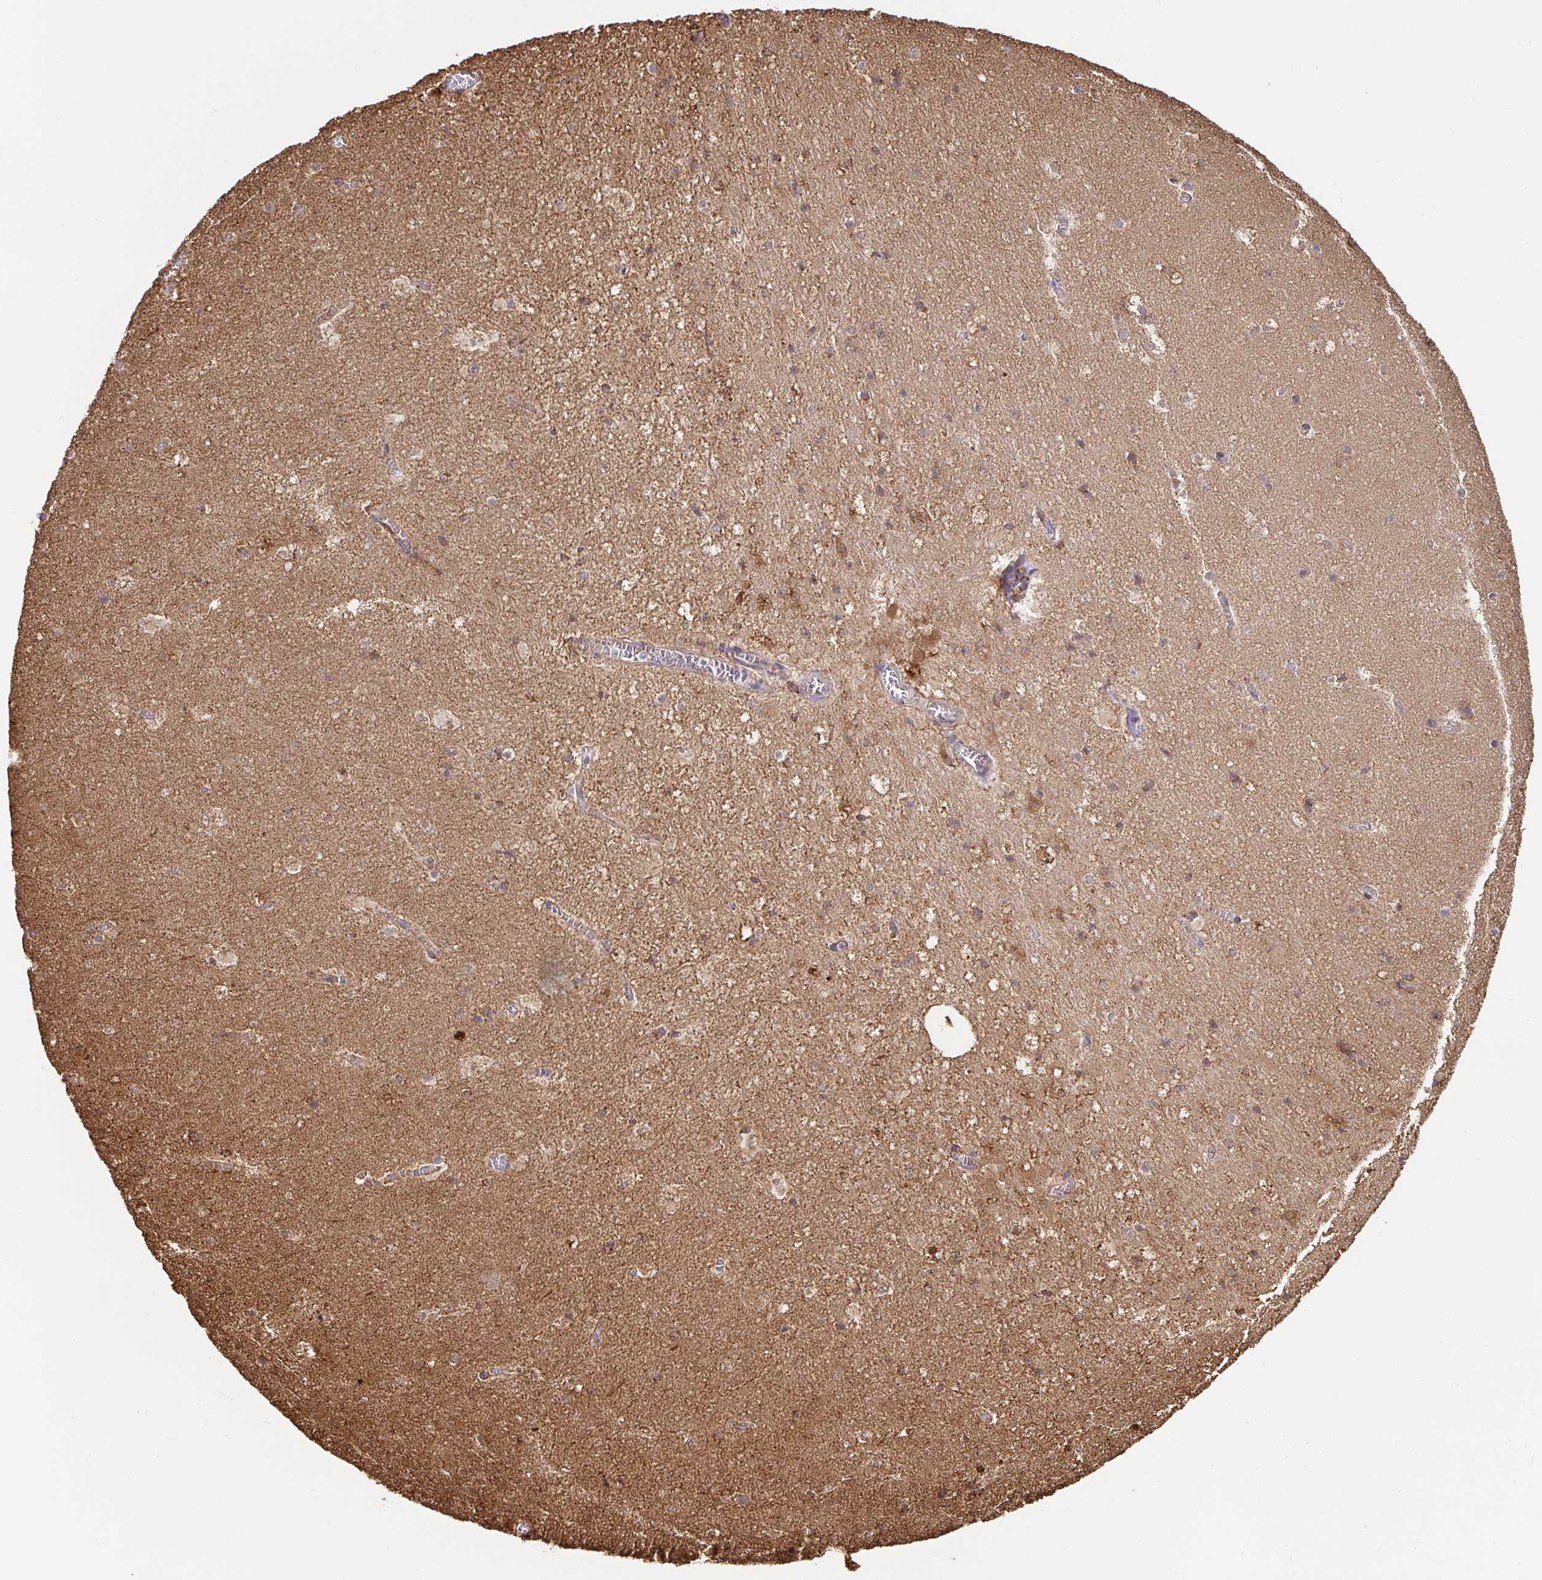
{"staining": {"intensity": "moderate", "quantity": "<25%", "location": "cytoplasmic/membranous"}, "tissue": "hippocampus", "cell_type": "Glial cells", "image_type": "normal", "snomed": [{"axis": "morphology", "description": "Normal tissue, NOS"}, {"axis": "topography", "description": "Hippocampus"}], "caption": "Protein staining demonstrates moderate cytoplasmic/membranous staining in about <25% of glial cells in unremarkable hippocampus. Nuclei are stained in blue.", "gene": "MAOA", "patient": {"sex": "female", "age": 42}}